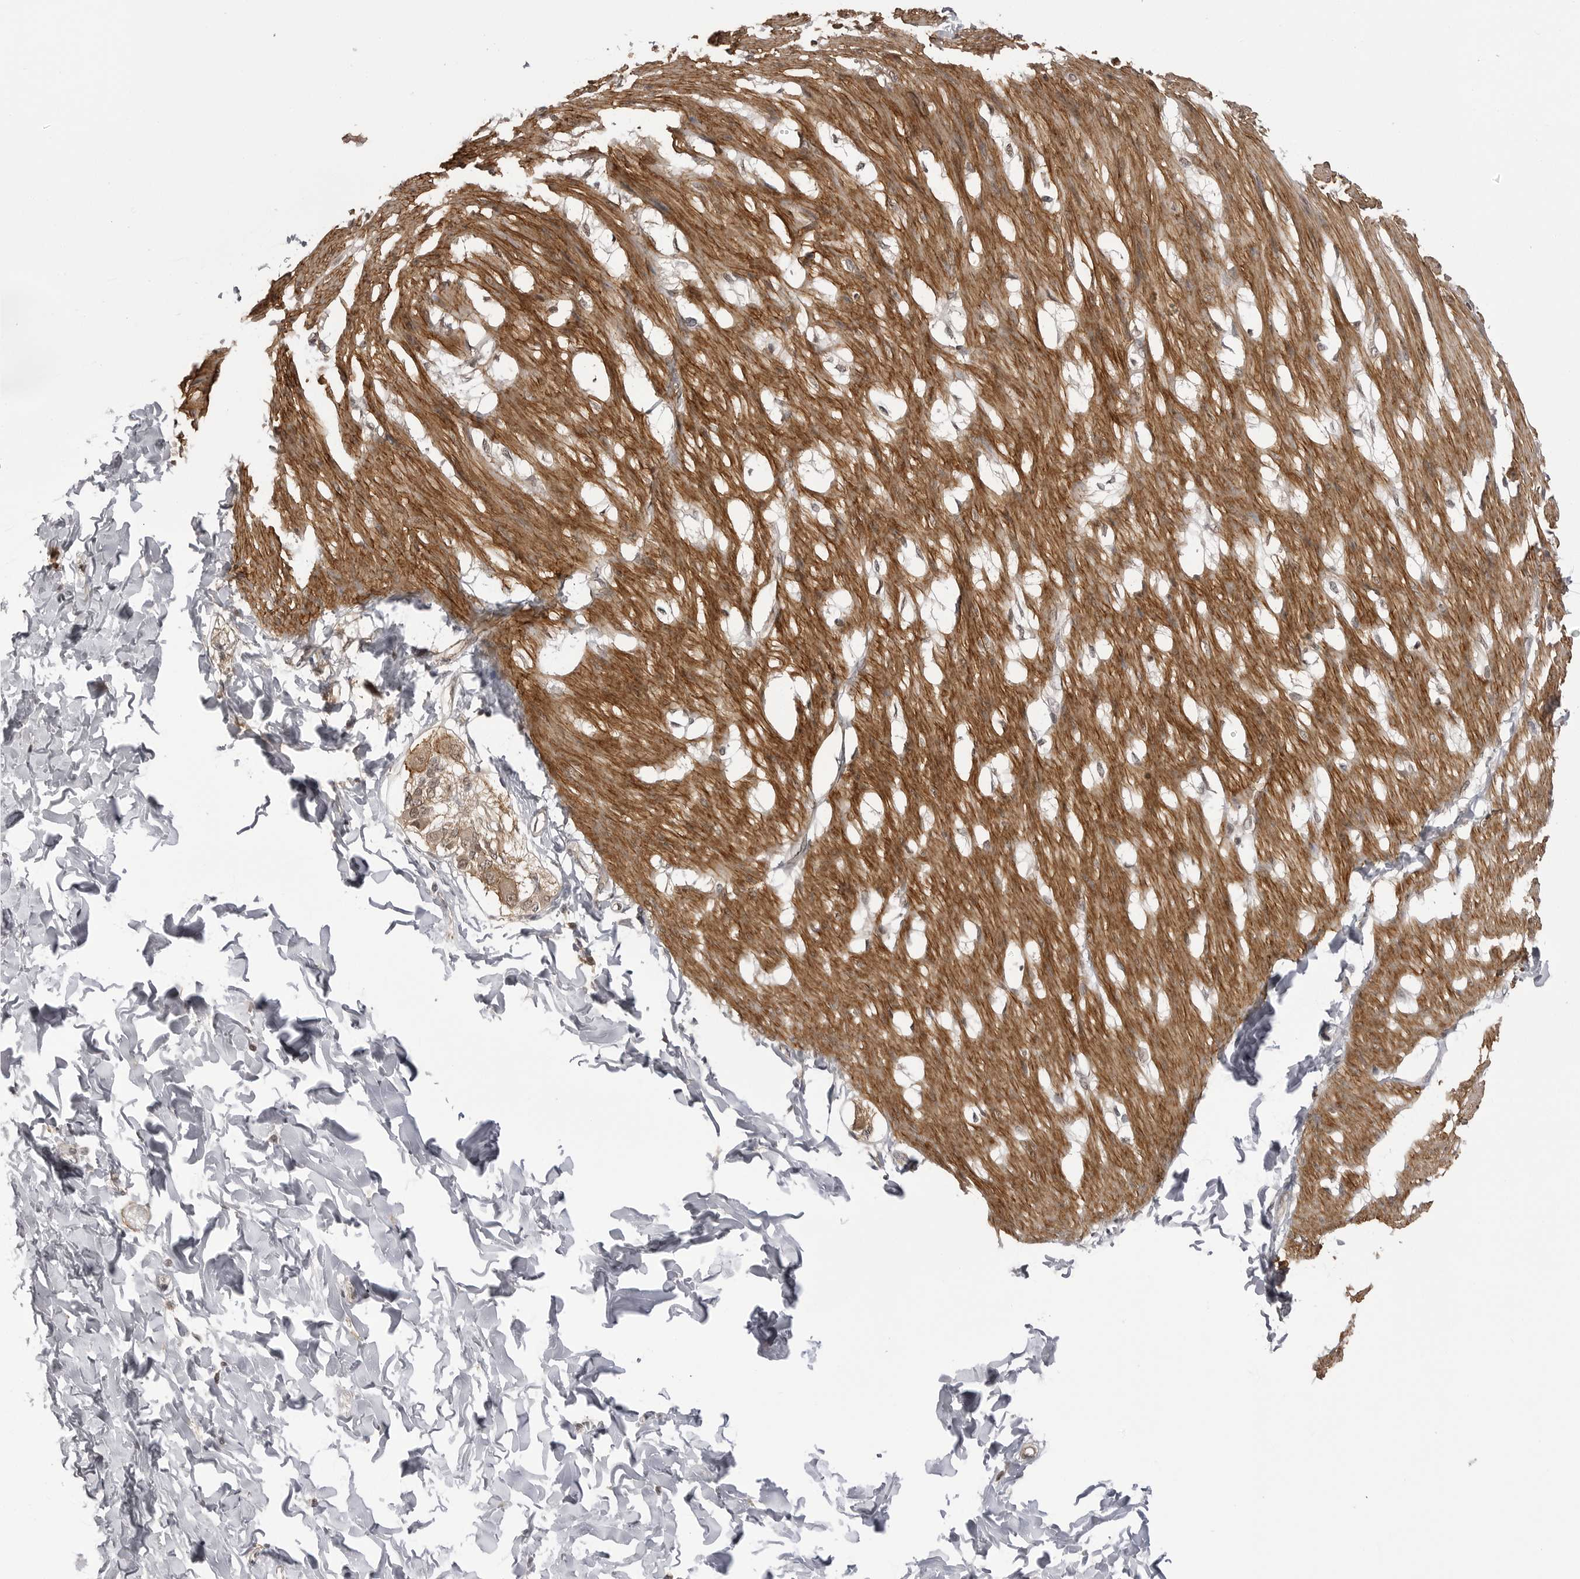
{"staining": {"intensity": "moderate", "quantity": ">75%", "location": "cytoplasmic/membranous"}, "tissue": "smooth muscle", "cell_type": "Smooth muscle cells", "image_type": "normal", "snomed": [{"axis": "morphology", "description": "Normal tissue, NOS"}, {"axis": "morphology", "description": "Adenocarcinoma, NOS"}, {"axis": "topography", "description": "Smooth muscle"}, {"axis": "topography", "description": "Colon"}], "caption": "Immunohistochemical staining of unremarkable smooth muscle exhibits moderate cytoplasmic/membranous protein expression in approximately >75% of smooth muscle cells.", "gene": "SORBS1", "patient": {"sex": "male", "age": 14}}